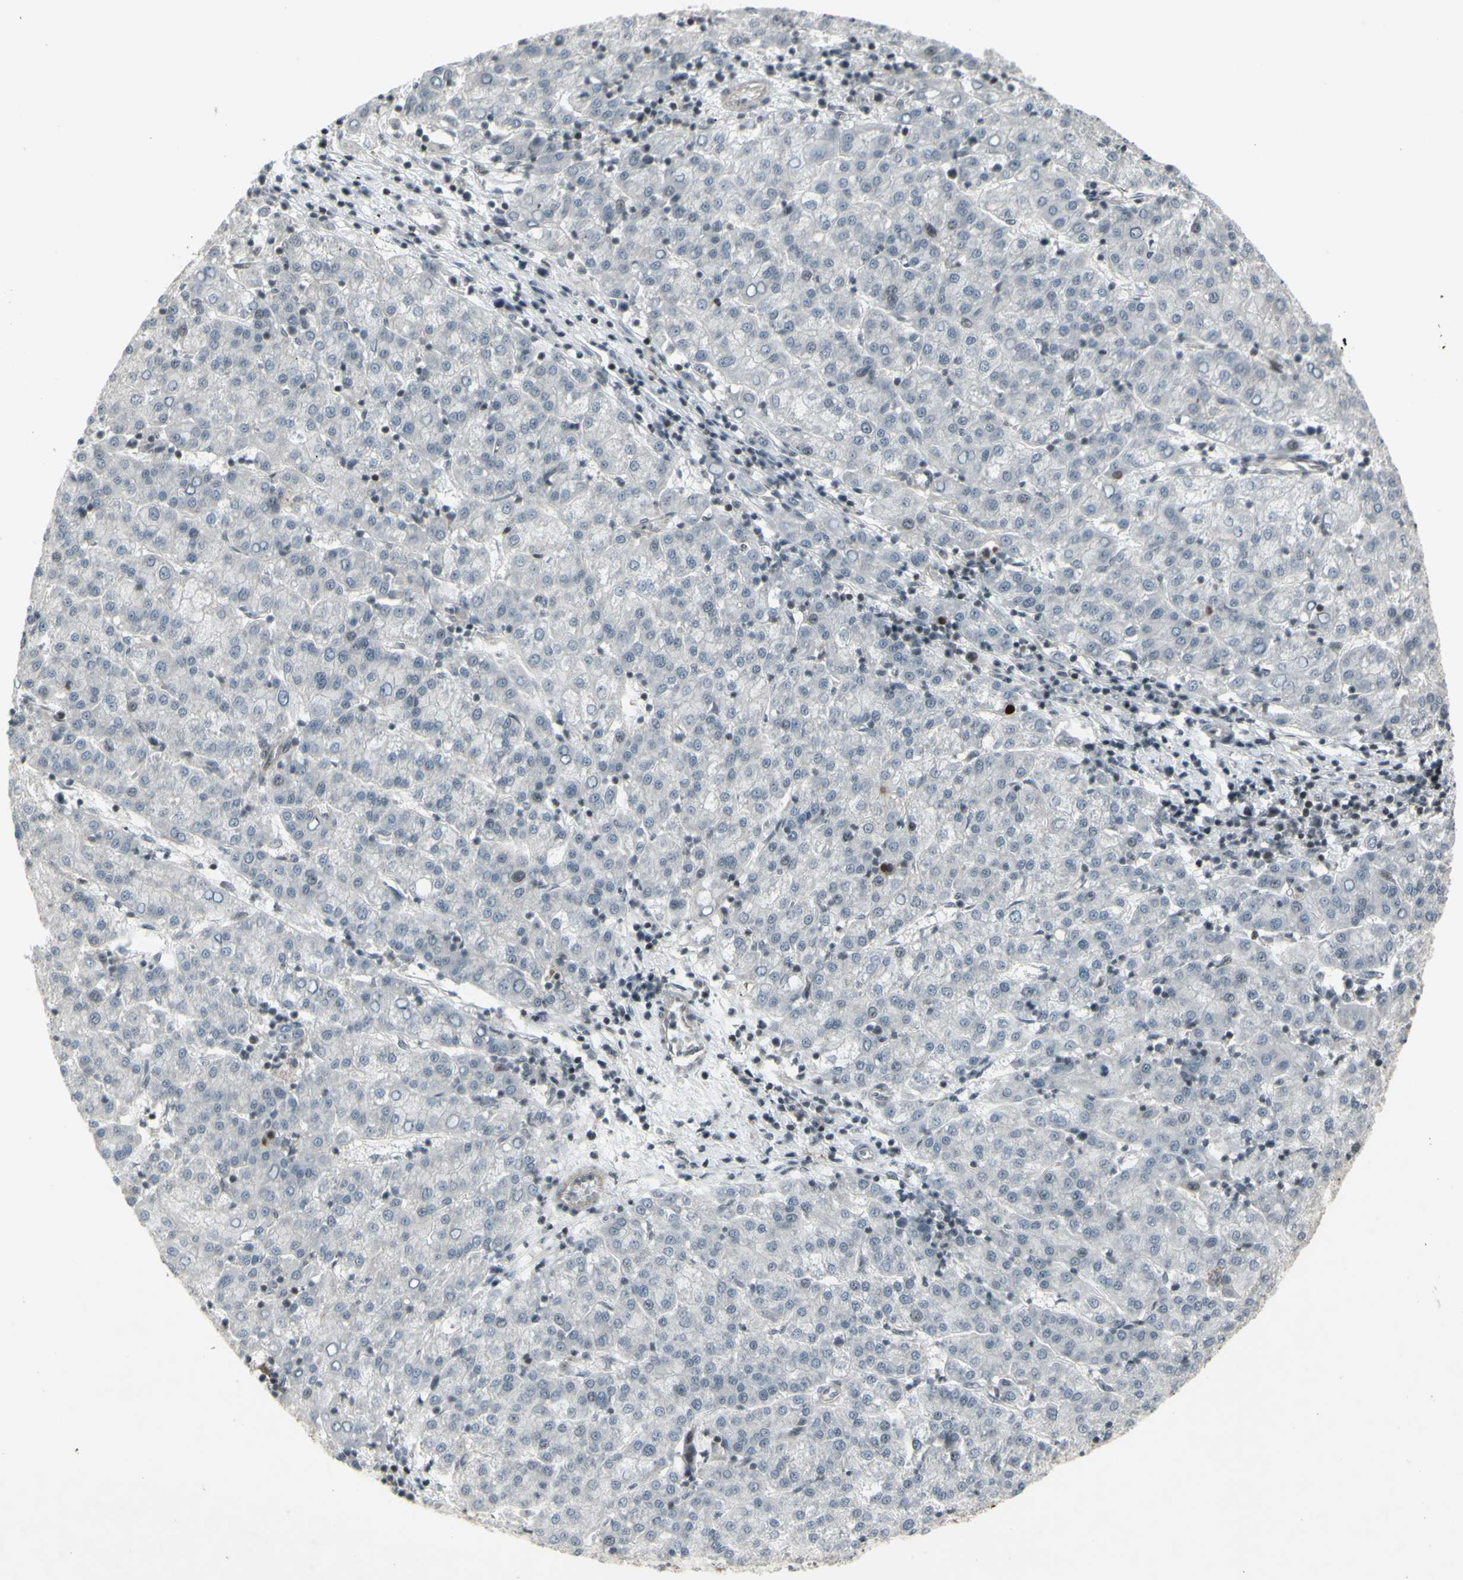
{"staining": {"intensity": "negative", "quantity": "none", "location": "none"}, "tissue": "liver cancer", "cell_type": "Tumor cells", "image_type": "cancer", "snomed": [{"axis": "morphology", "description": "Carcinoma, Hepatocellular, NOS"}, {"axis": "topography", "description": "Liver"}], "caption": "Micrograph shows no protein expression in tumor cells of liver cancer (hepatocellular carcinoma) tissue.", "gene": "SUPT6H", "patient": {"sex": "female", "age": 58}}